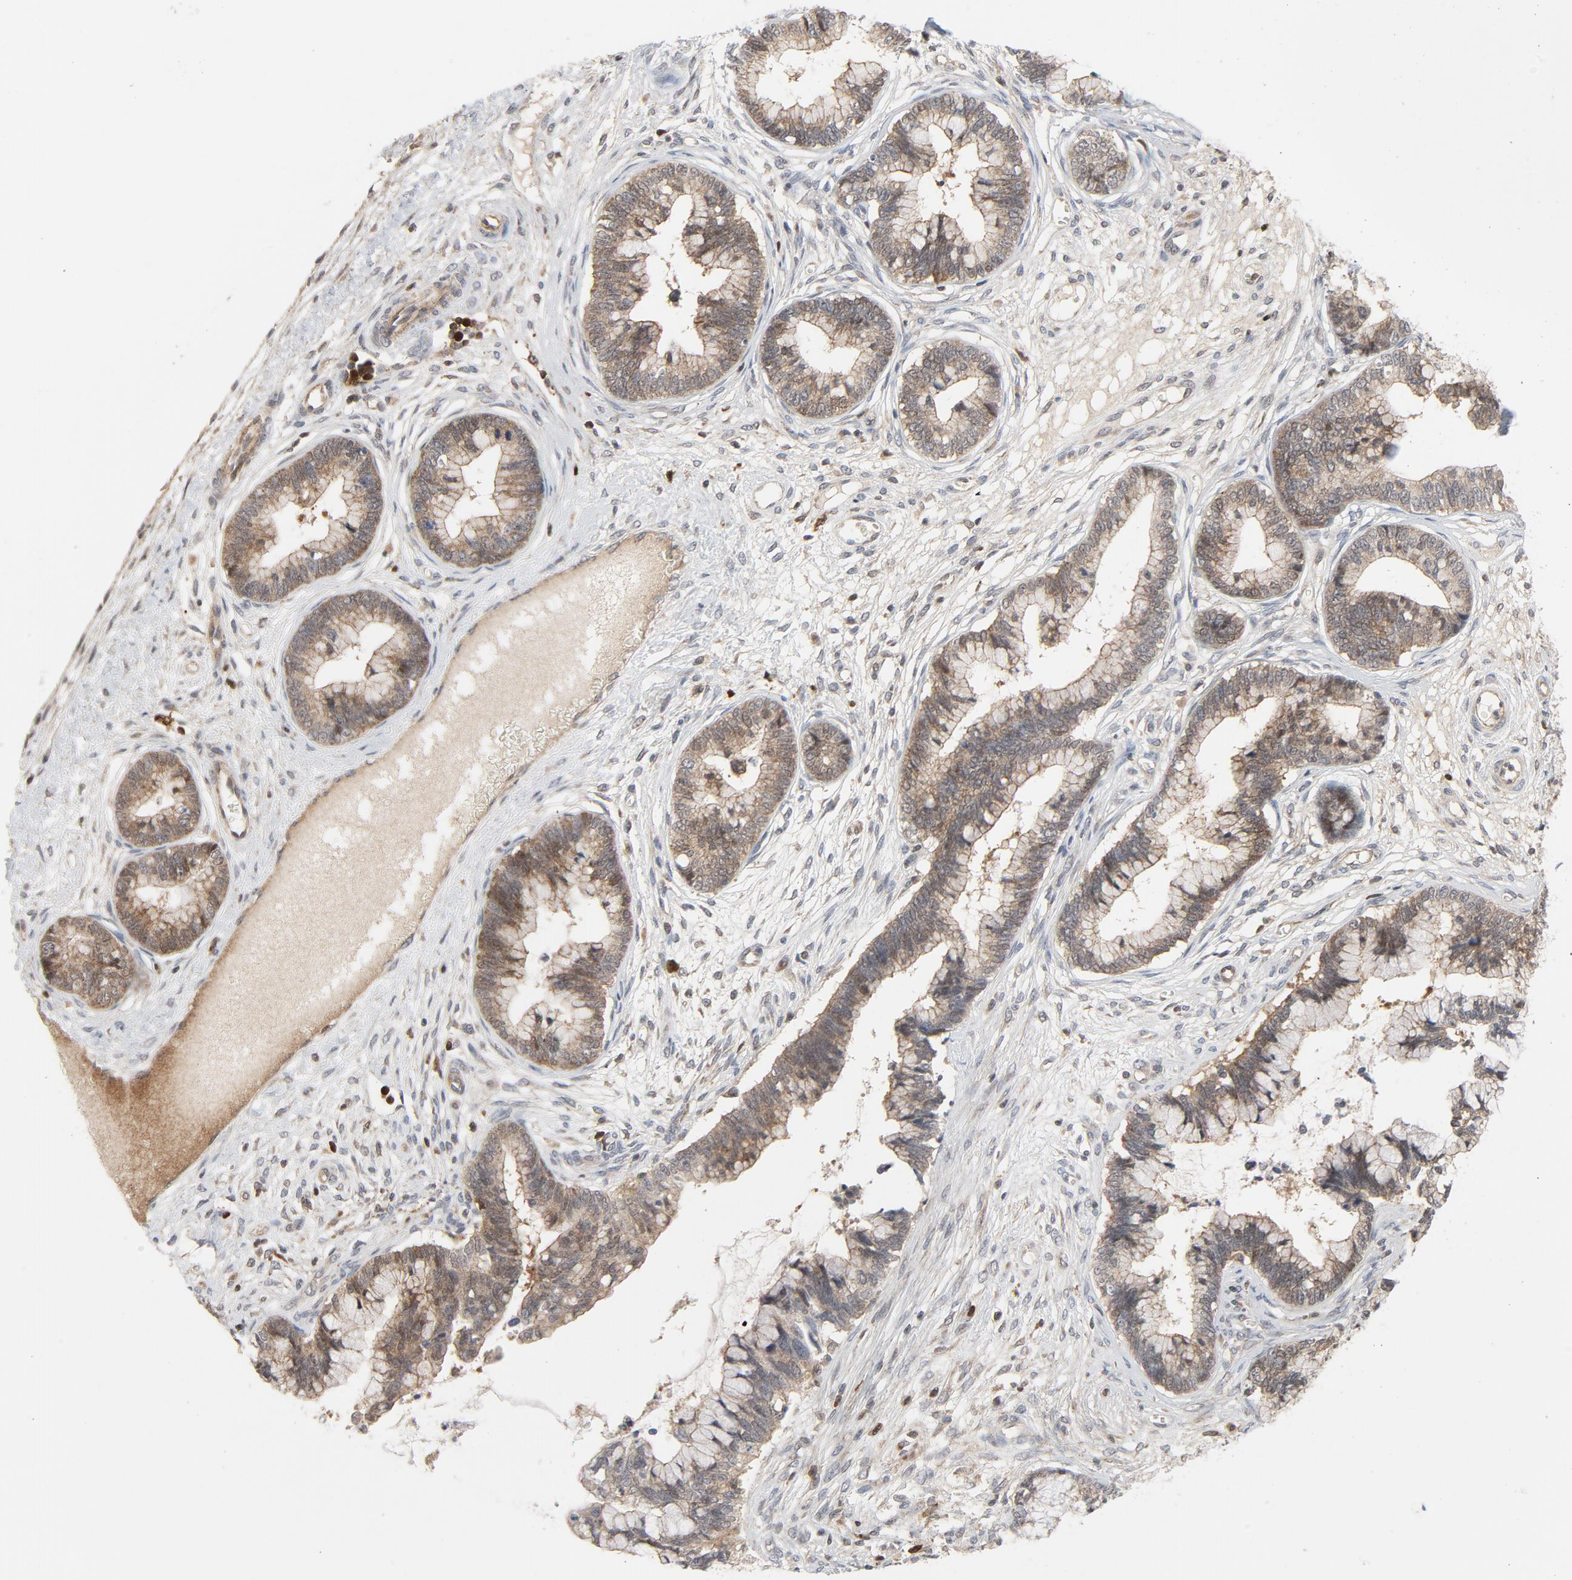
{"staining": {"intensity": "weak", "quantity": "25%-75%", "location": "cytoplasmic/membranous"}, "tissue": "cervical cancer", "cell_type": "Tumor cells", "image_type": "cancer", "snomed": [{"axis": "morphology", "description": "Adenocarcinoma, NOS"}, {"axis": "topography", "description": "Cervix"}], "caption": "This photomicrograph exhibits cervical adenocarcinoma stained with immunohistochemistry (IHC) to label a protein in brown. The cytoplasmic/membranous of tumor cells show weak positivity for the protein. Nuclei are counter-stained blue.", "gene": "TRADD", "patient": {"sex": "female", "age": 44}}